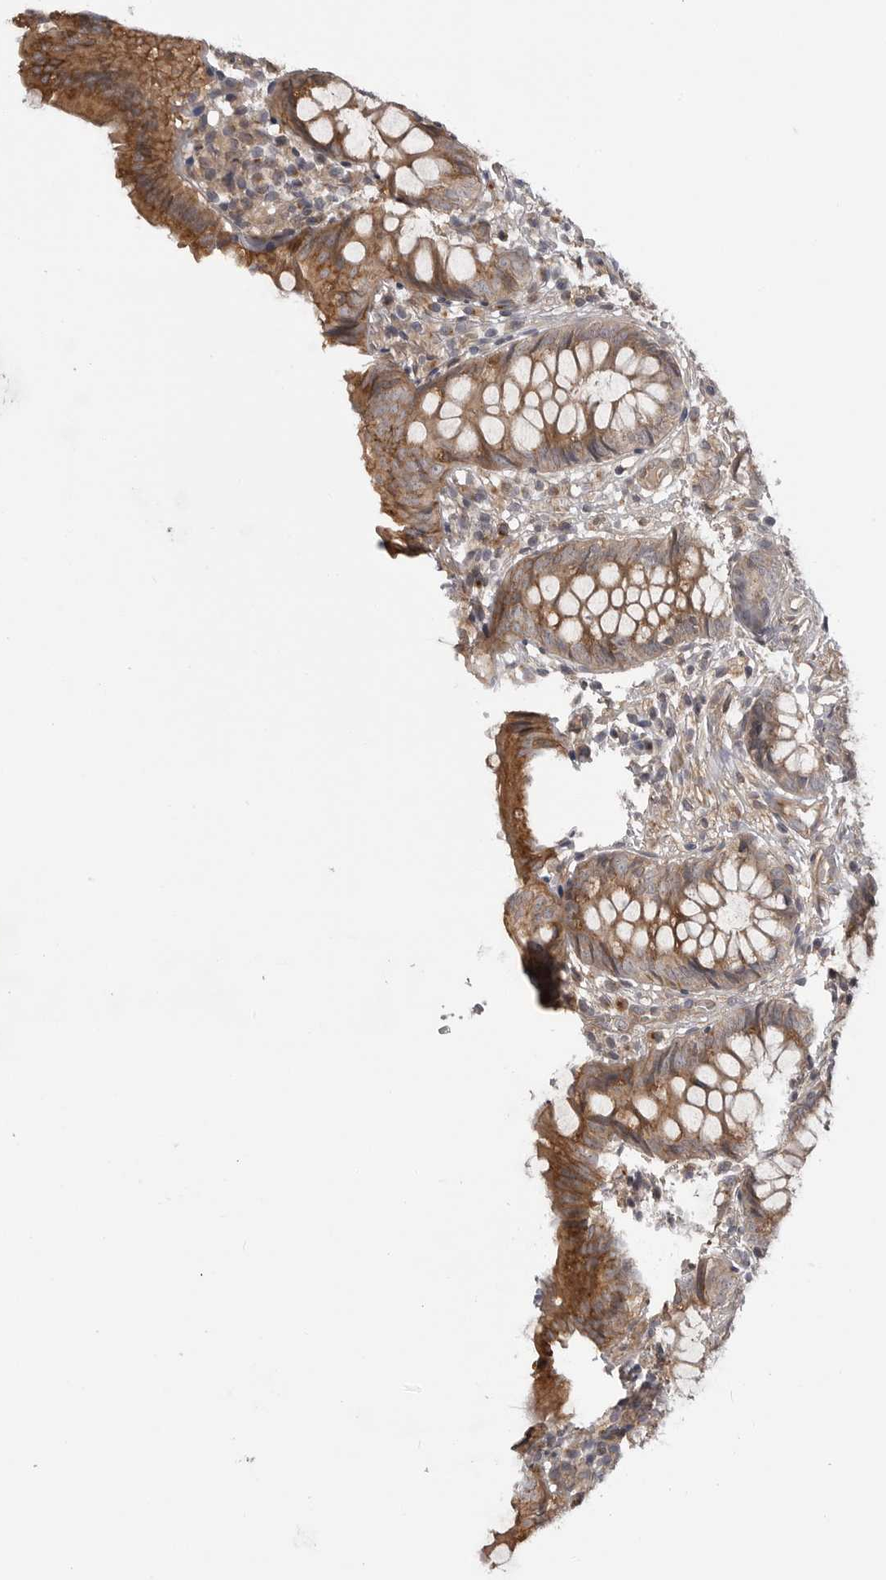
{"staining": {"intensity": "strong", "quantity": ">75%", "location": "cytoplasmic/membranous"}, "tissue": "appendix", "cell_type": "Glandular cells", "image_type": "normal", "snomed": [{"axis": "morphology", "description": "Normal tissue, NOS"}, {"axis": "topography", "description": "Appendix"}], "caption": "The immunohistochemical stain labels strong cytoplasmic/membranous staining in glandular cells of unremarkable appendix.", "gene": "LRRC45", "patient": {"sex": "male", "age": 8}}